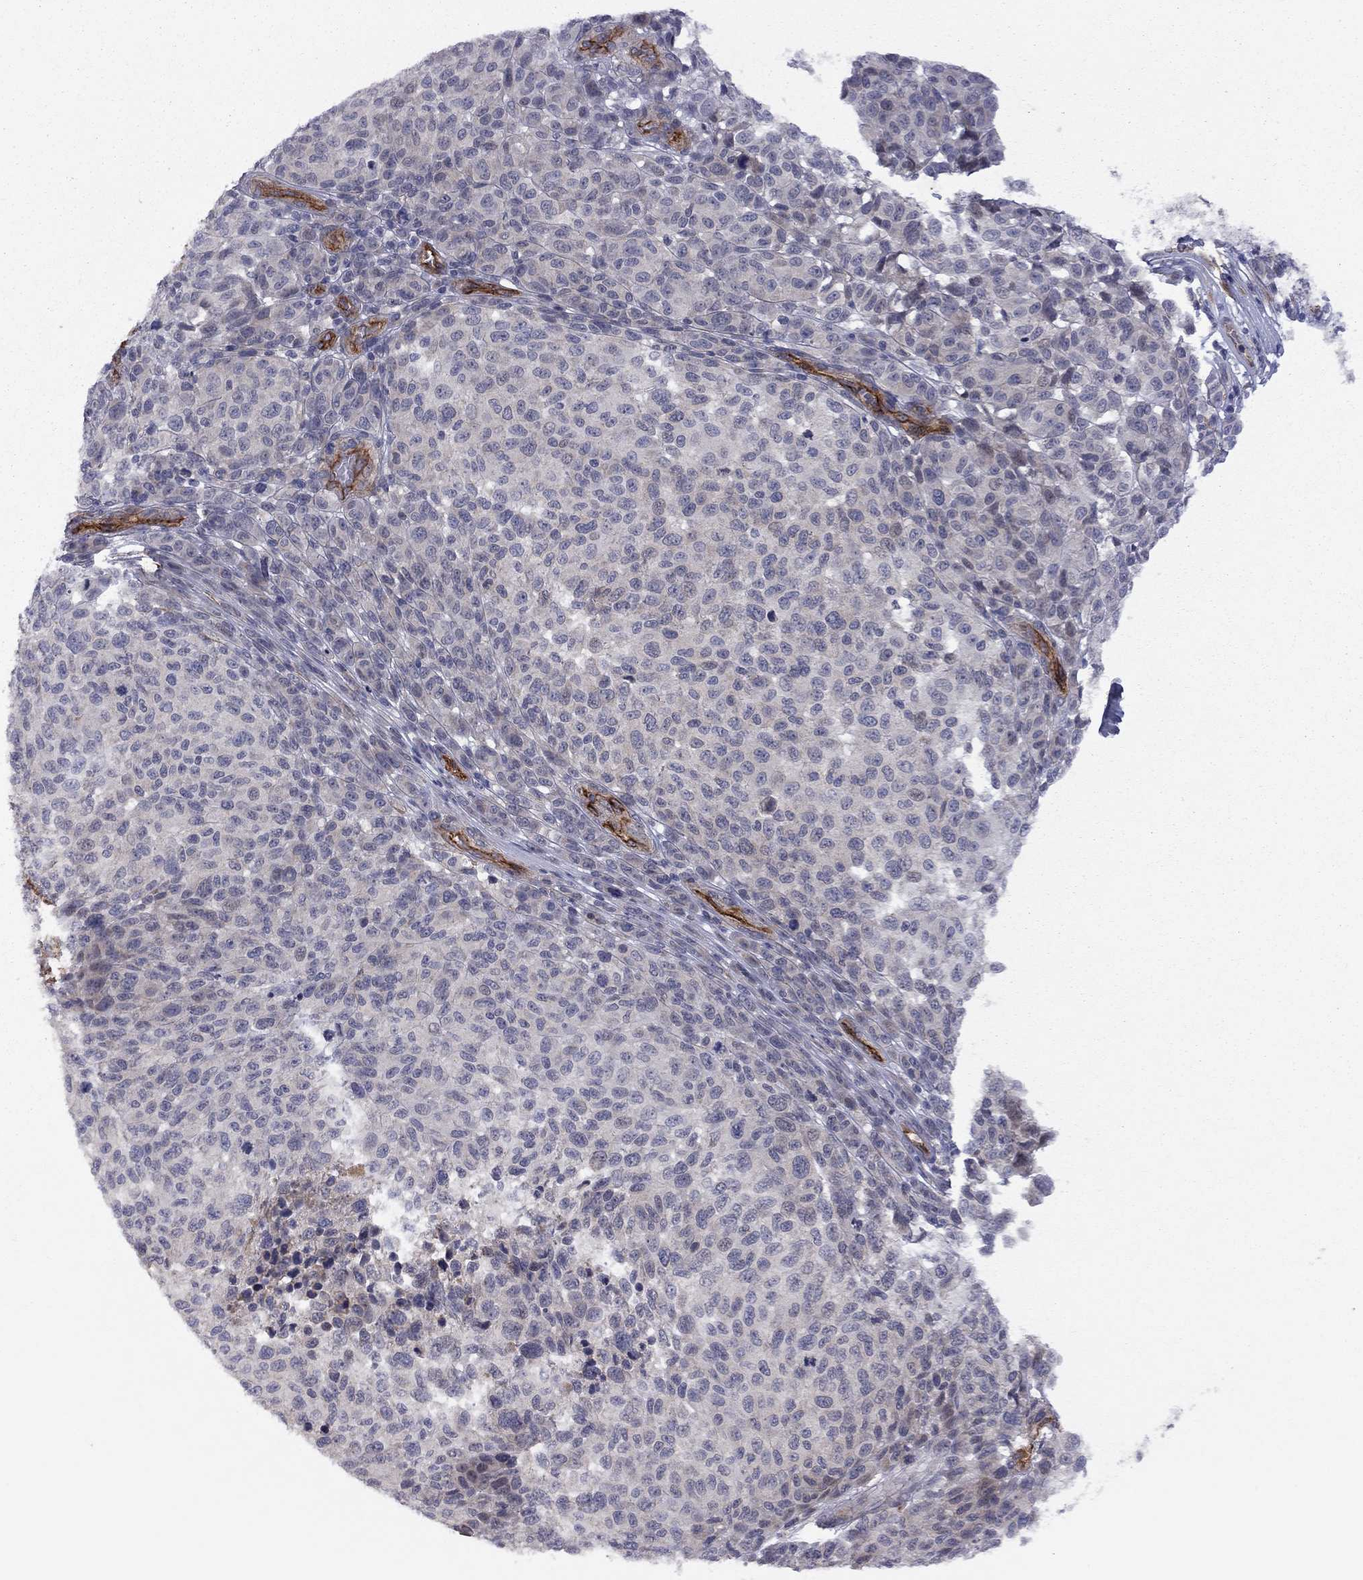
{"staining": {"intensity": "negative", "quantity": "none", "location": "none"}, "tissue": "melanoma", "cell_type": "Tumor cells", "image_type": "cancer", "snomed": [{"axis": "morphology", "description": "Malignant melanoma, NOS"}, {"axis": "topography", "description": "Skin"}], "caption": "This is a micrograph of IHC staining of malignant melanoma, which shows no positivity in tumor cells. Nuclei are stained in blue.", "gene": "EXOC3L2", "patient": {"sex": "male", "age": 59}}